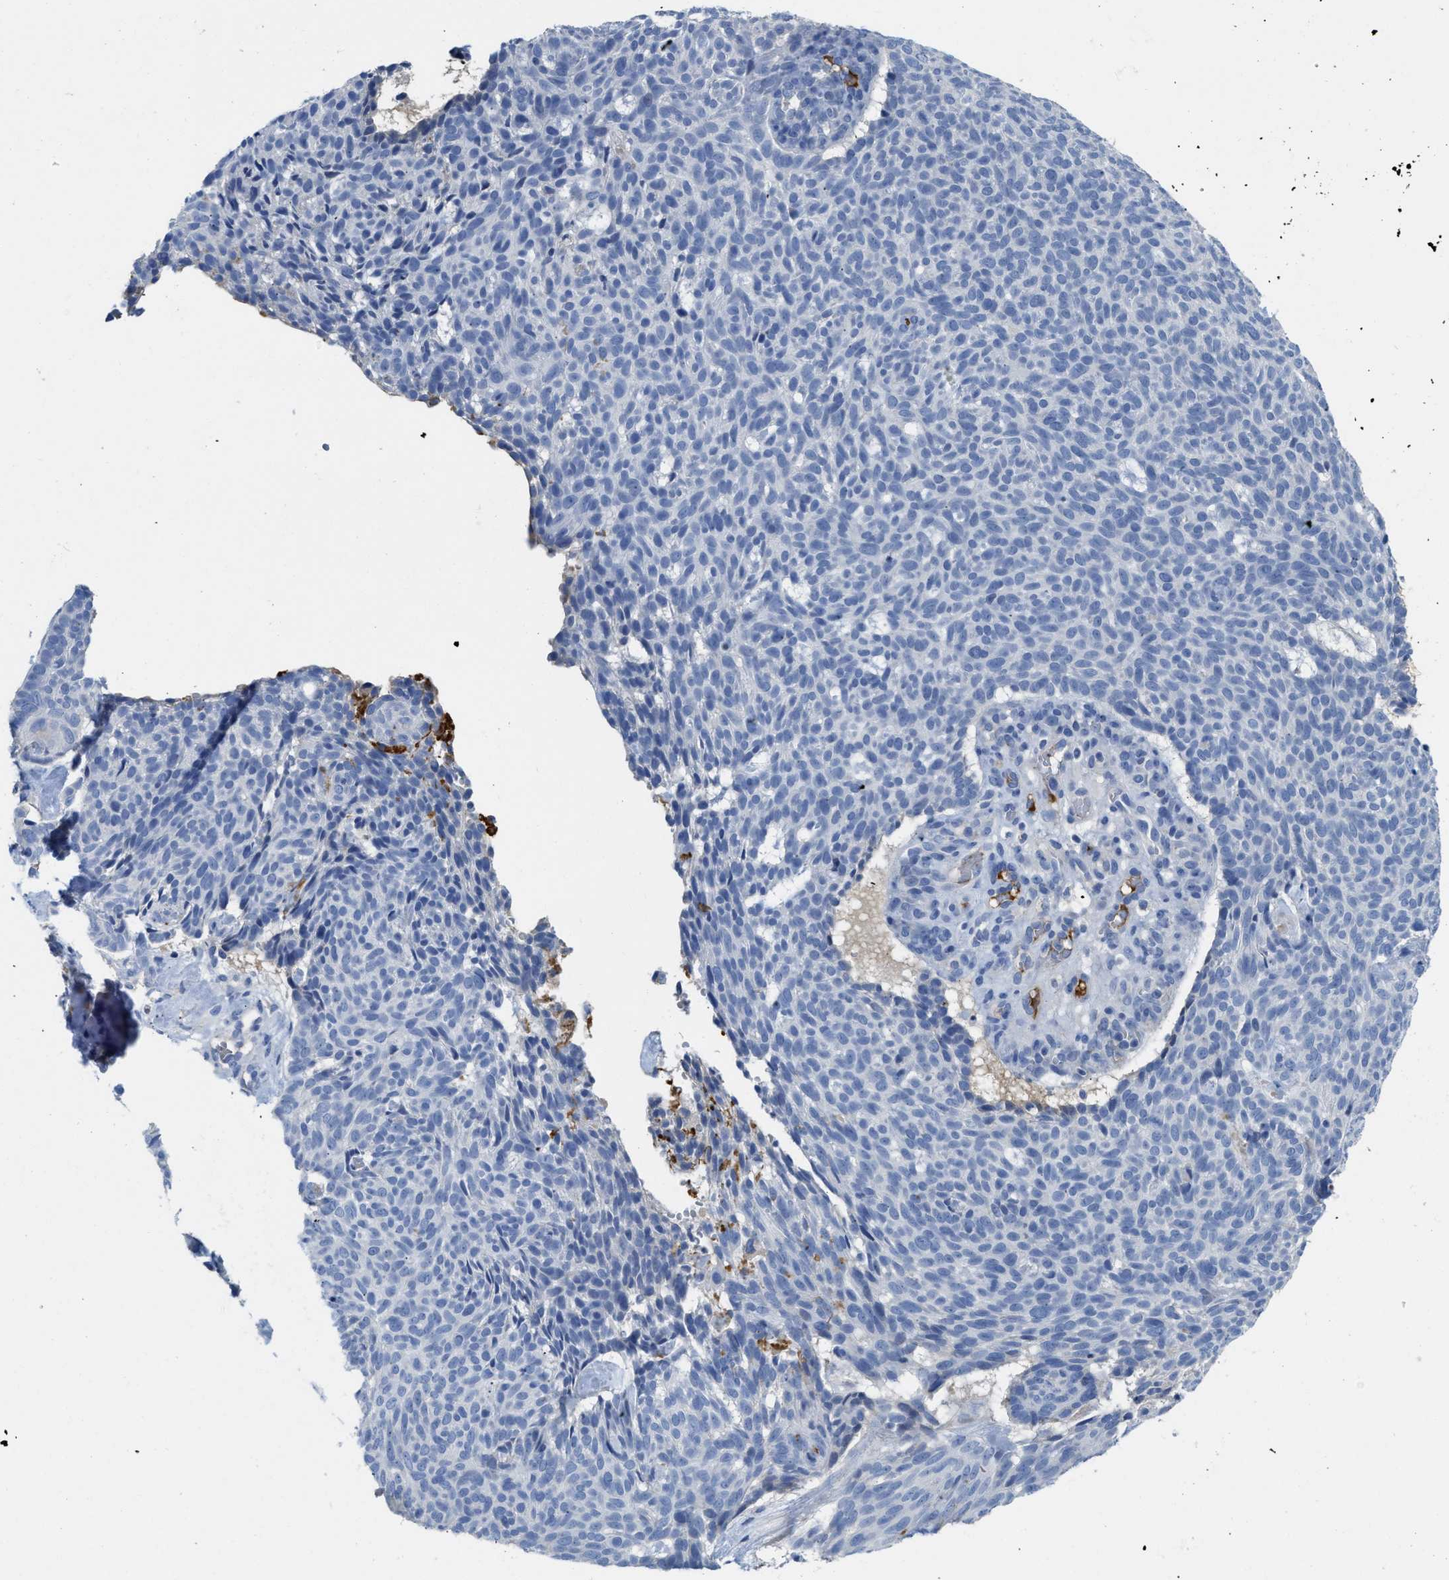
{"staining": {"intensity": "negative", "quantity": "none", "location": "none"}, "tissue": "skin cancer", "cell_type": "Tumor cells", "image_type": "cancer", "snomed": [{"axis": "morphology", "description": "Basal cell carcinoma"}, {"axis": "topography", "description": "Skin"}], "caption": "Micrograph shows no protein expression in tumor cells of skin basal cell carcinoma tissue.", "gene": "C1S", "patient": {"sex": "male", "age": 61}}